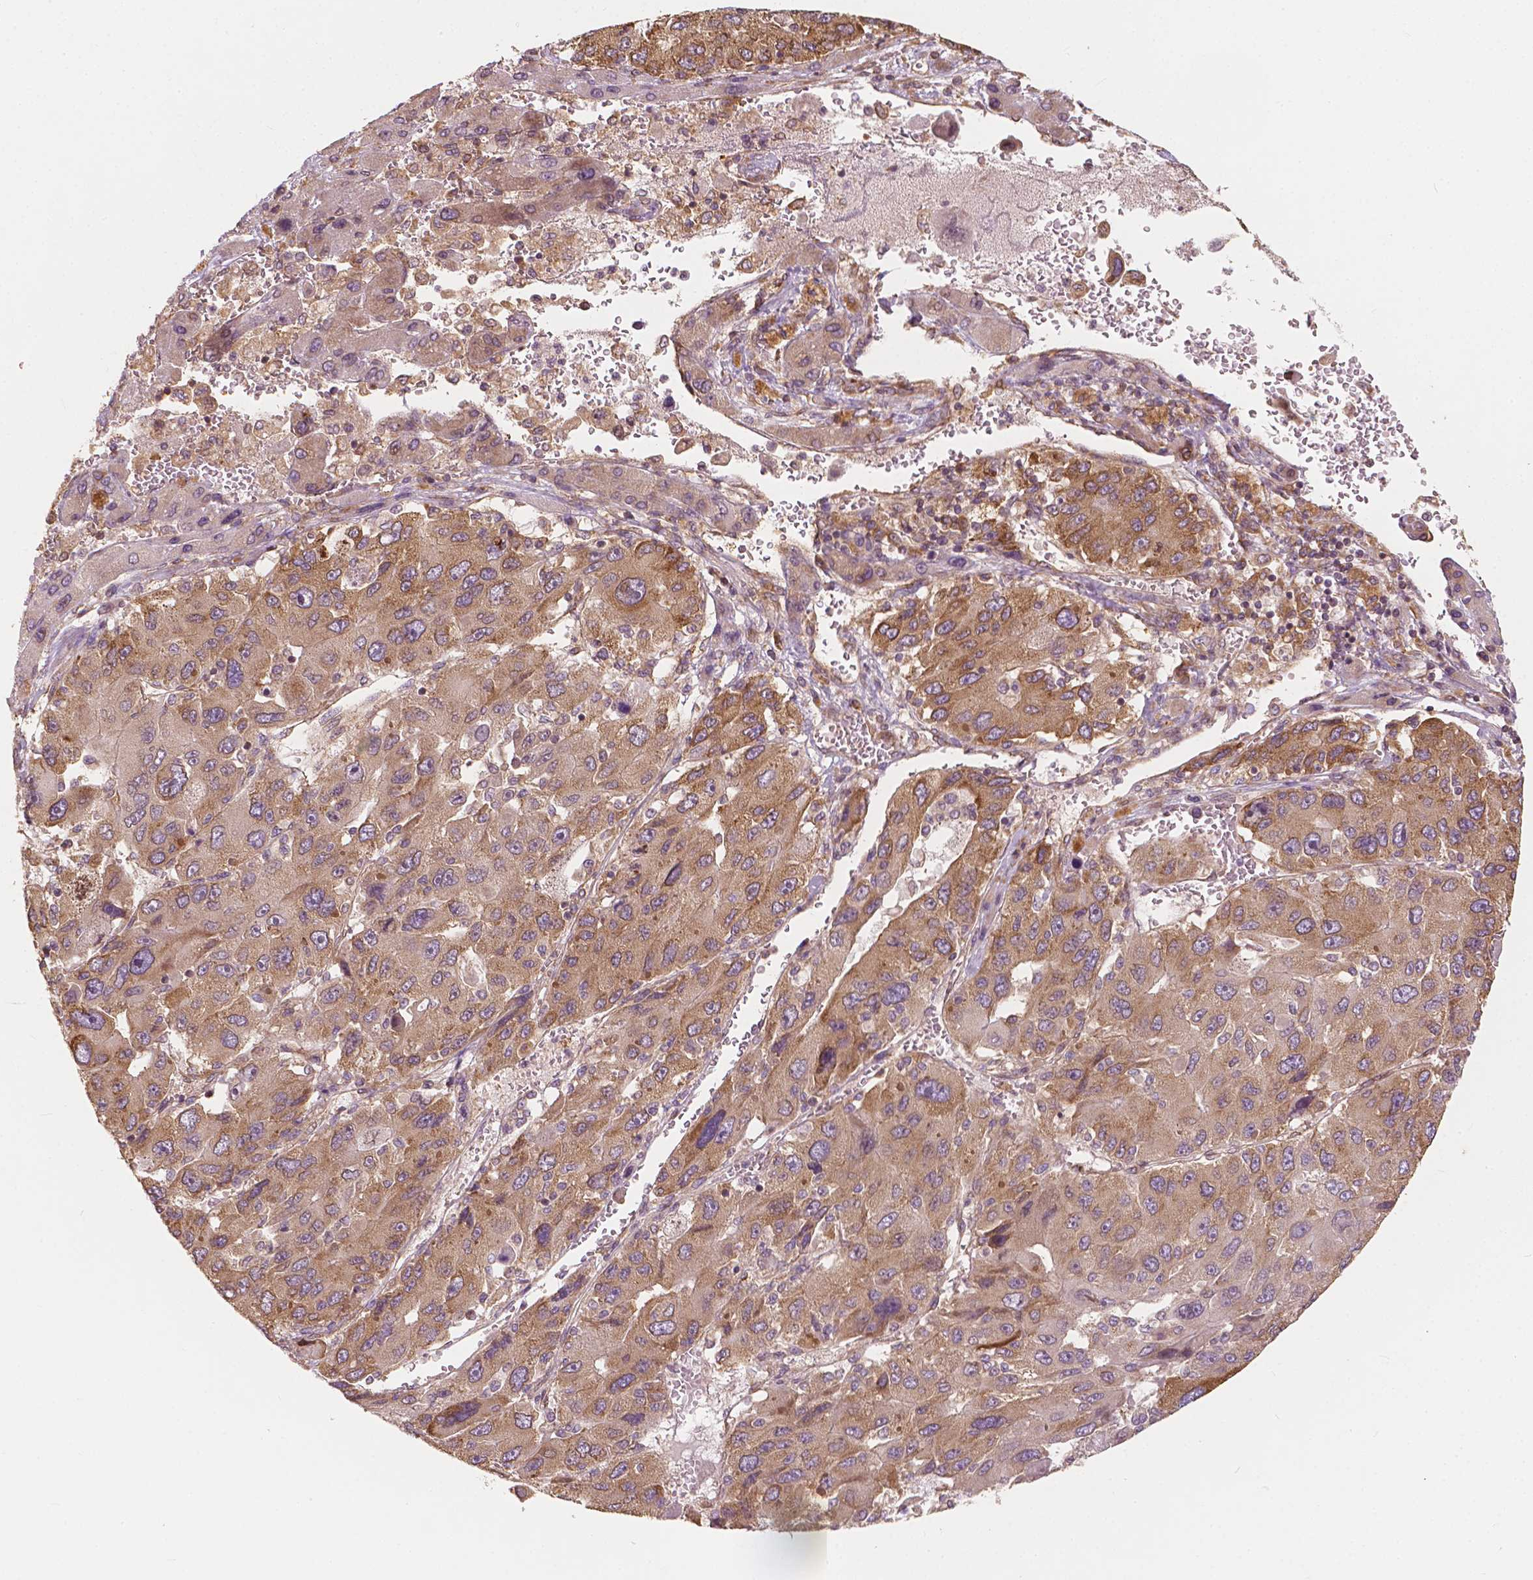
{"staining": {"intensity": "weak", "quantity": "25%-75%", "location": "cytoplasmic/membranous"}, "tissue": "liver cancer", "cell_type": "Tumor cells", "image_type": "cancer", "snomed": [{"axis": "morphology", "description": "Carcinoma, Hepatocellular, NOS"}, {"axis": "topography", "description": "Liver"}], "caption": "Immunohistochemistry (IHC) staining of liver cancer (hepatocellular carcinoma), which exhibits low levels of weak cytoplasmic/membranous positivity in approximately 25%-75% of tumor cells indicating weak cytoplasmic/membranous protein staining. The staining was performed using DAB (brown) for protein detection and nuclei were counterstained in hematoxylin (blue).", "gene": "G3BP1", "patient": {"sex": "female", "age": 41}}